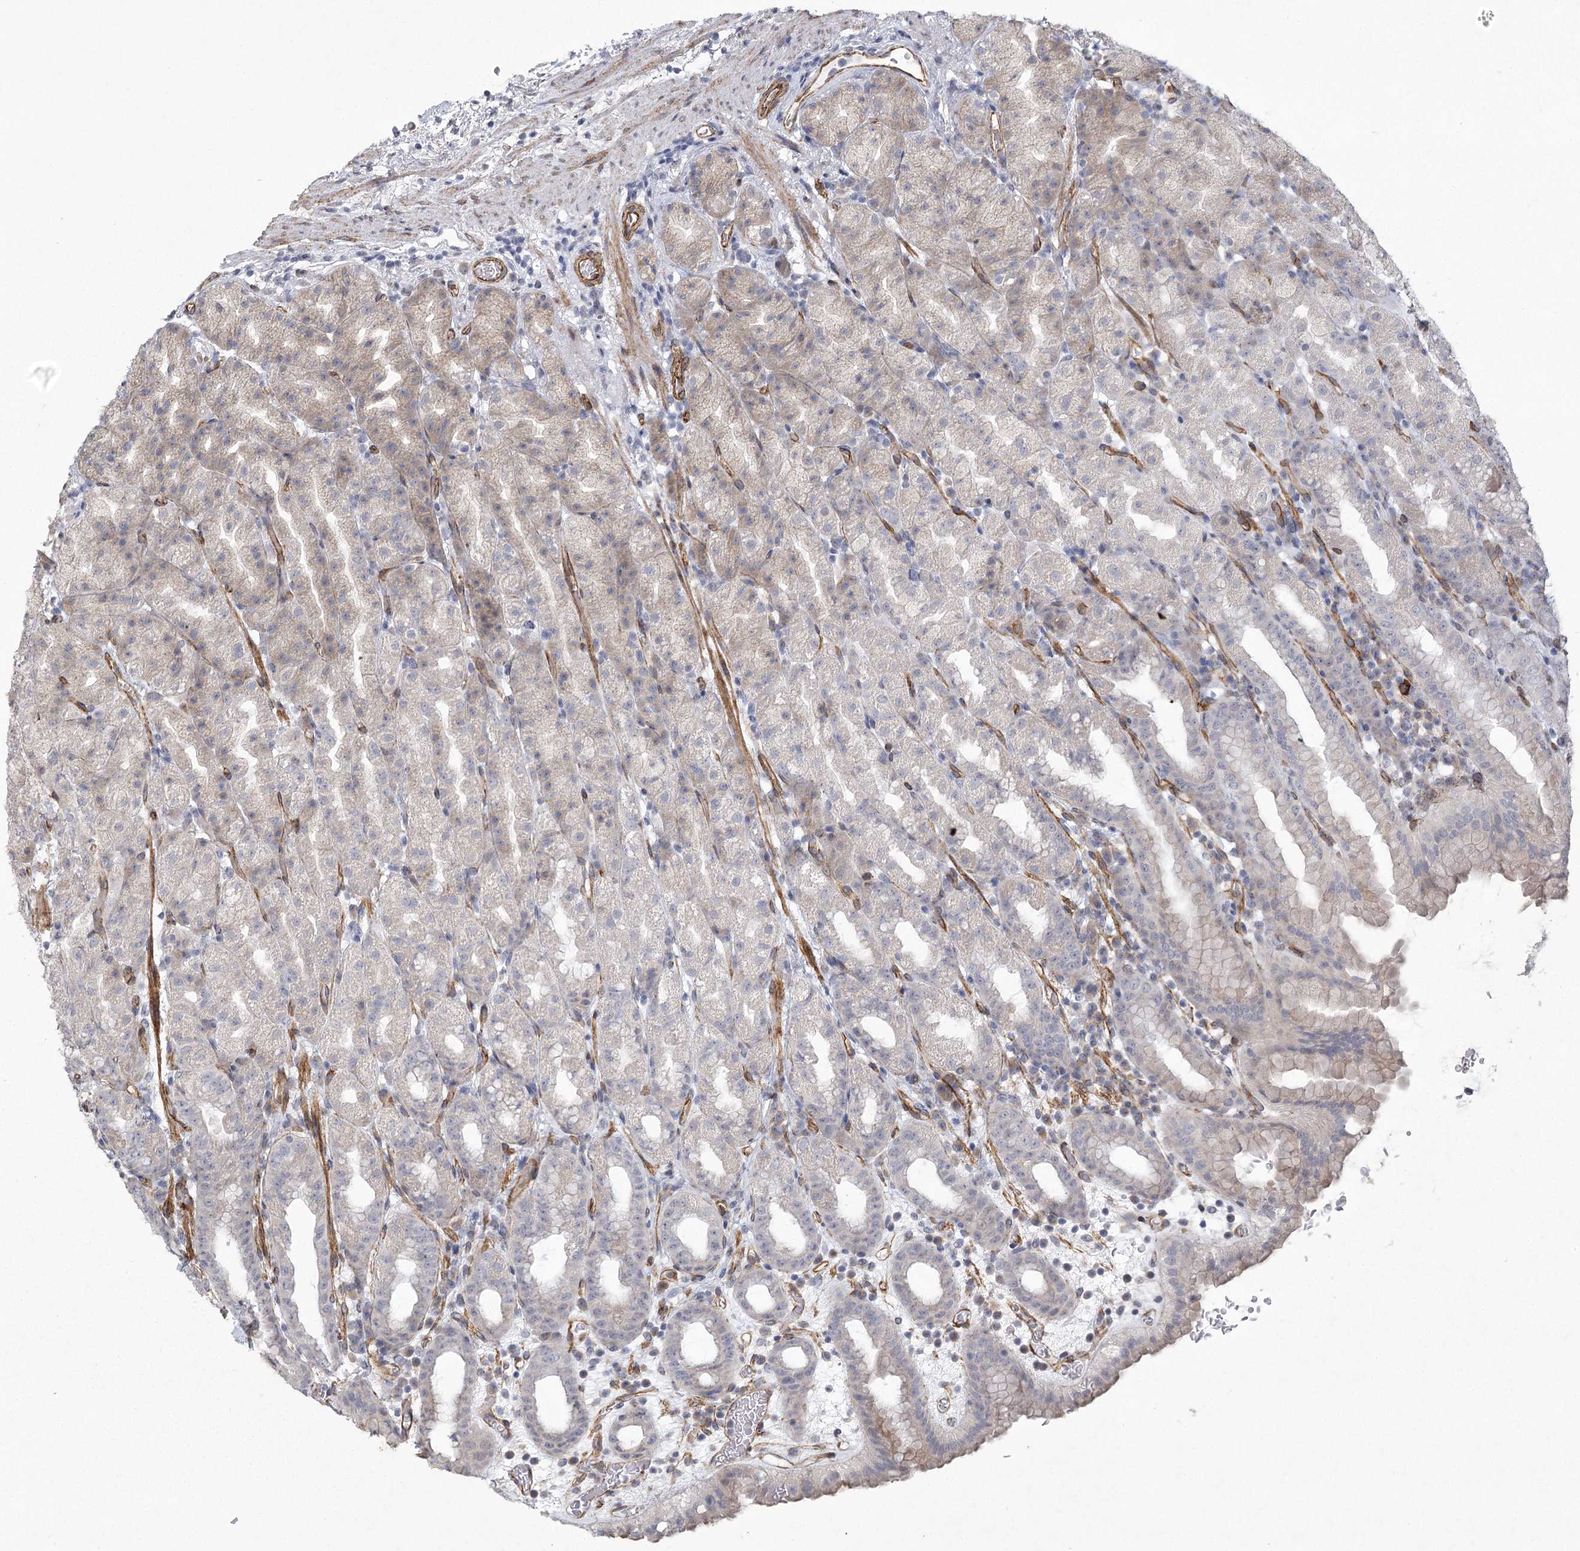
{"staining": {"intensity": "weak", "quantity": "25%-75%", "location": "cytoplasmic/membranous"}, "tissue": "stomach", "cell_type": "Glandular cells", "image_type": "normal", "snomed": [{"axis": "morphology", "description": "Normal tissue, NOS"}, {"axis": "topography", "description": "Stomach, upper"}], "caption": "Glandular cells exhibit low levels of weak cytoplasmic/membranous expression in approximately 25%-75% of cells in normal stomach.", "gene": "MEPE", "patient": {"sex": "male", "age": 68}}